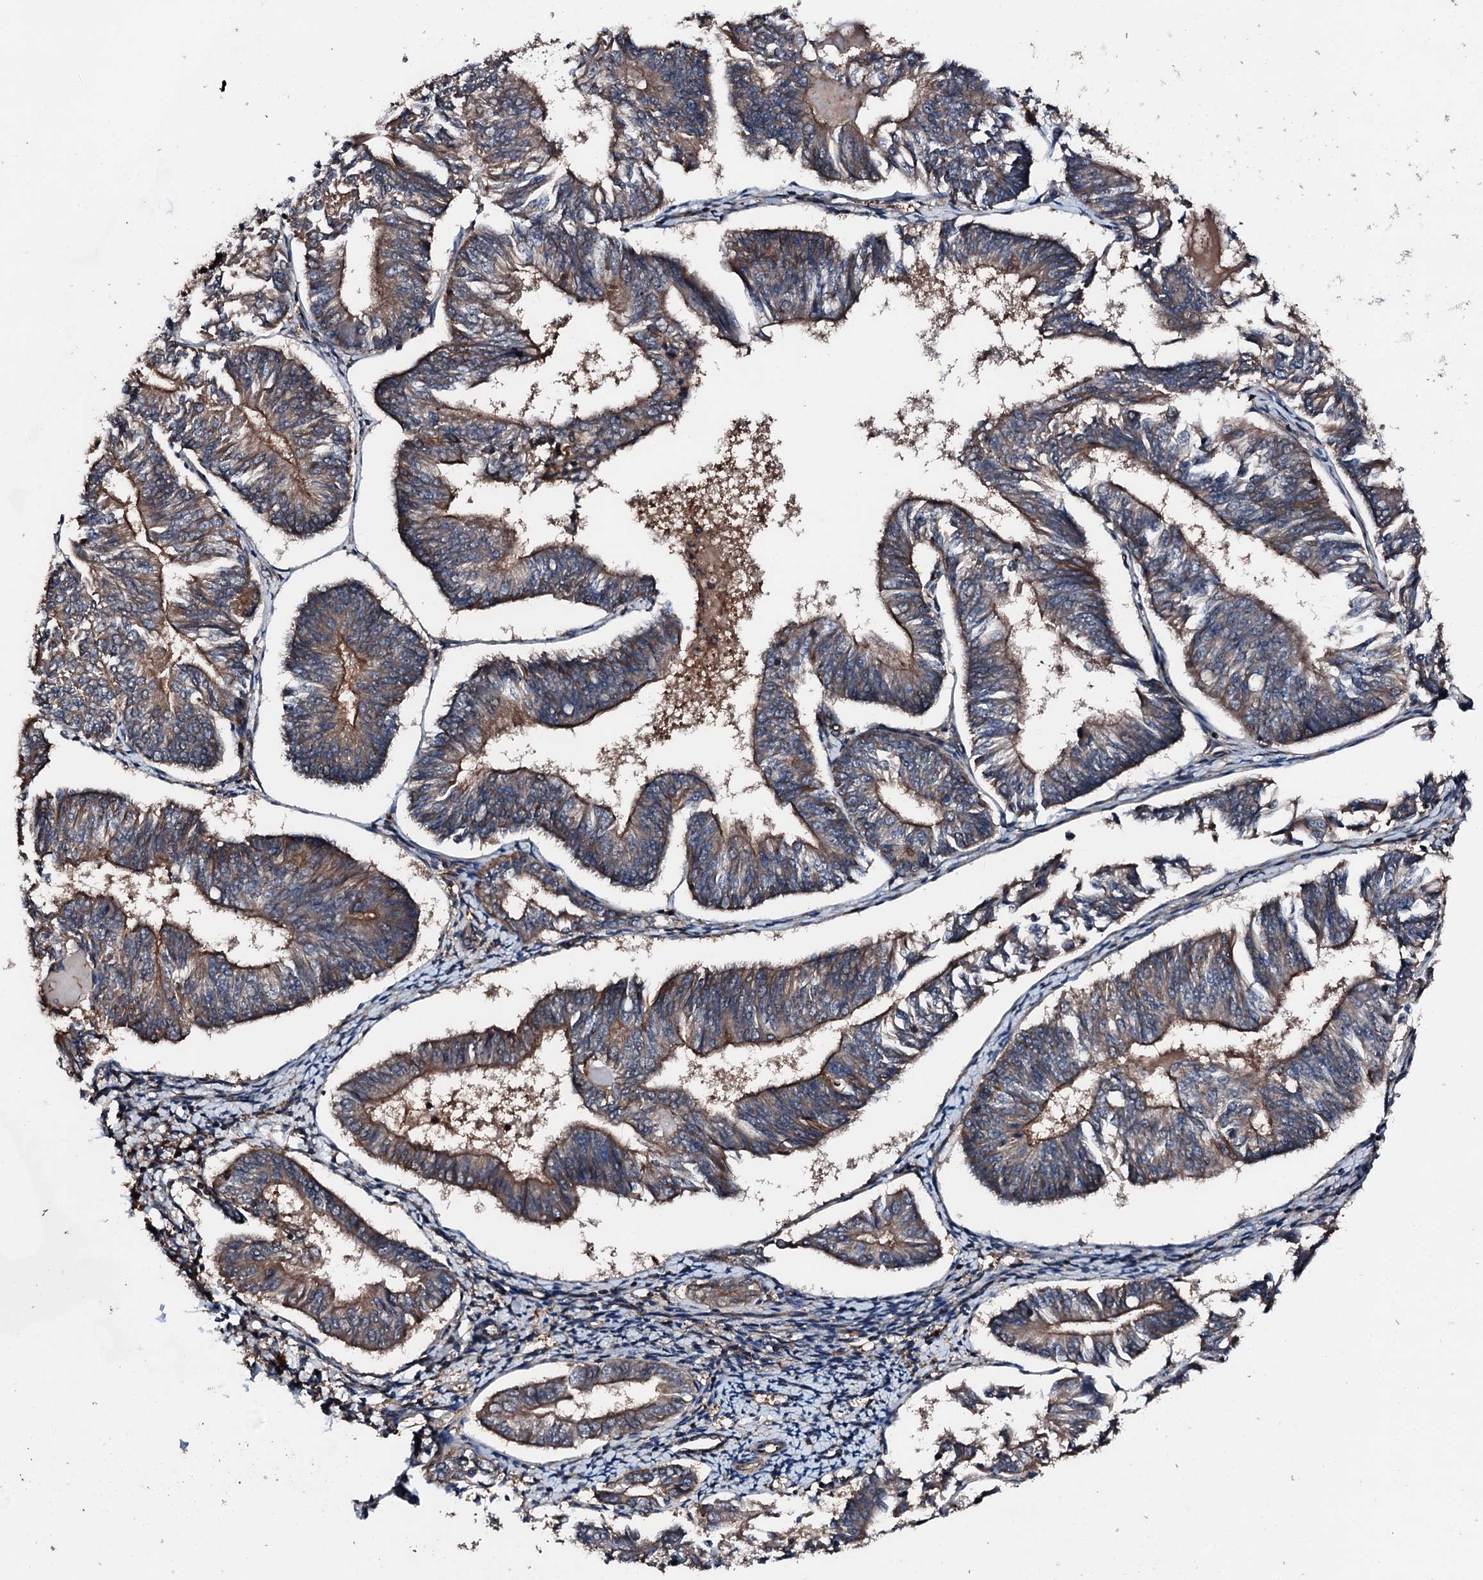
{"staining": {"intensity": "moderate", "quantity": ">75%", "location": "cytoplasmic/membranous"}, "tissue": "endometrial cancer", "cell_type": "Tumor cells", "image_type": "cancer", "snomed": [{"axis": "morphology", "description": "Adenocarcinoma, NOS"}, {"axis": "topography", "description": "Endometrium"}], "caption": "A high-resolution histopathology image shows IHC staining of adenocarcinoma (endometrial), which displays moderate cytoplasmic/membranous positivity in about >75% of tumor cells. (DAB = brown stain, brightfield microscopy at high magnification).", "gene": "FGD4", "patient": {"sex": "female", "age": 58}}